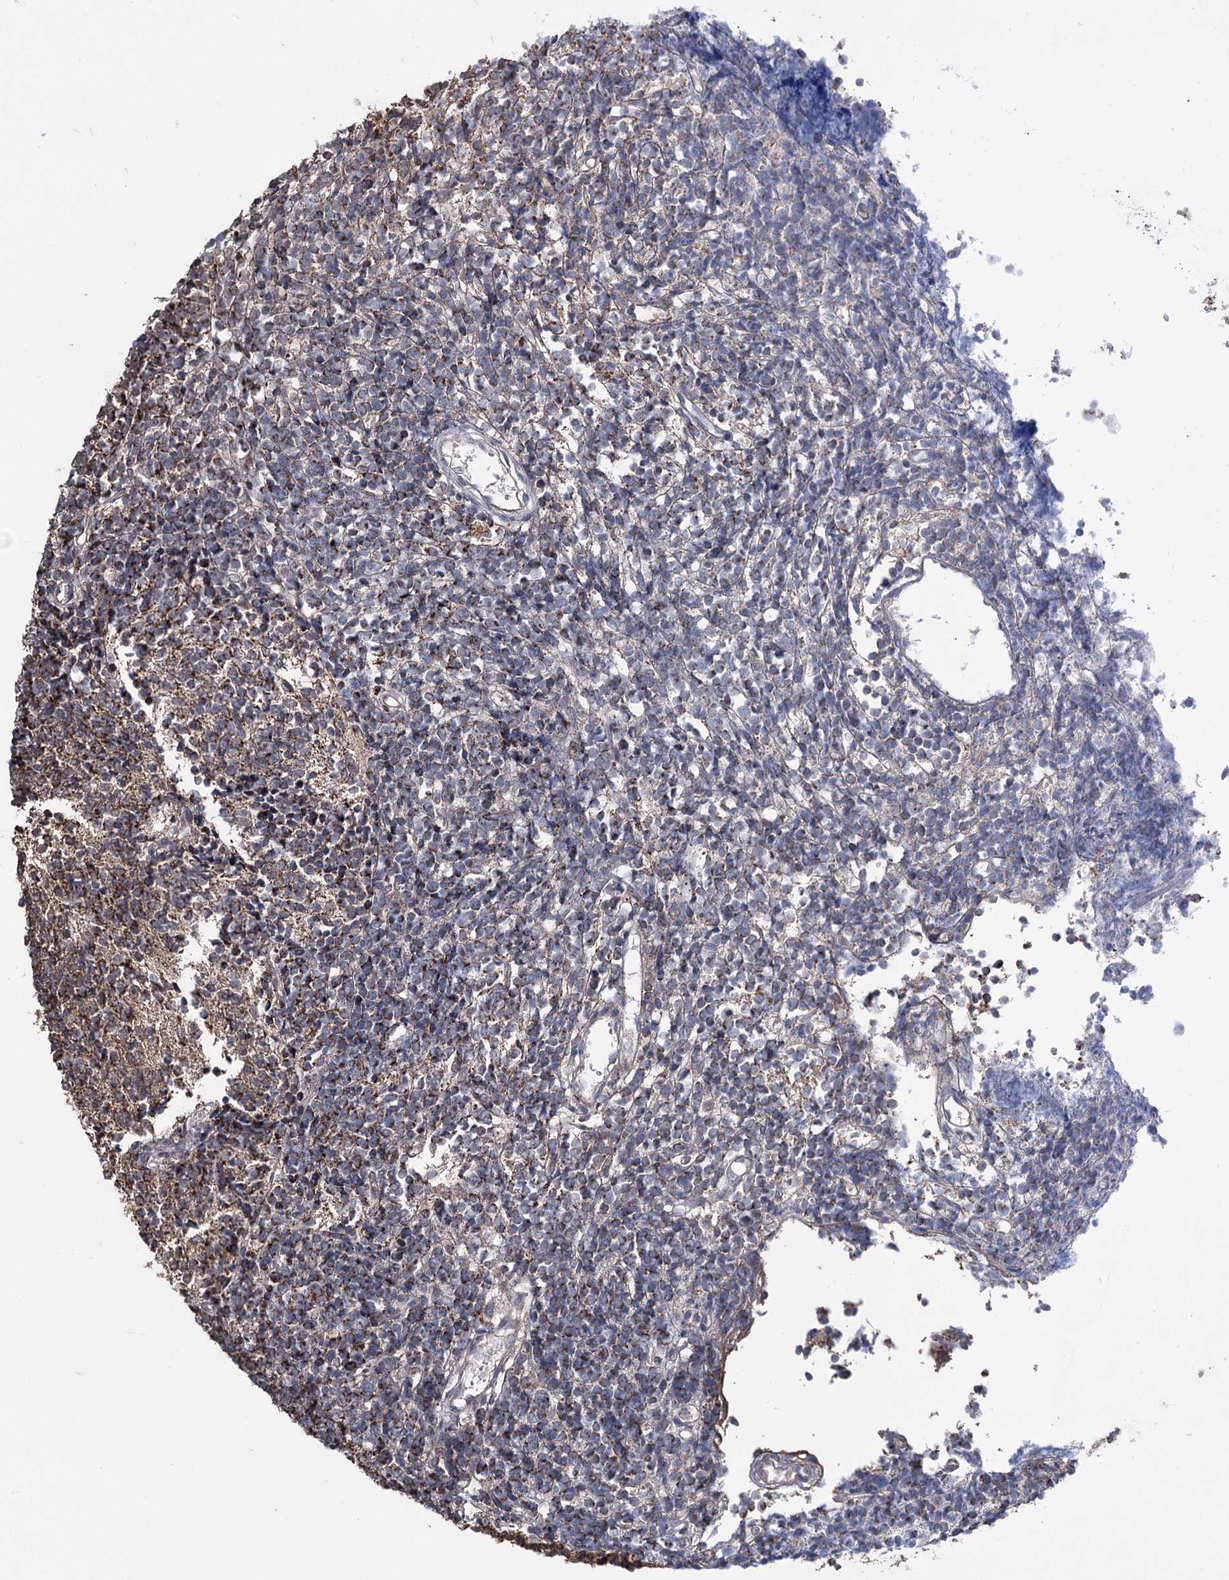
{"staining": {"intensity": "moderate", "quantity": "25%-75%", "location": "cytoplasmic/membranous"}, "tissue": "glioma", "cell_type": "Tumor cells", "image_type": "cancer", "snomed": [{"axis": "morphology", "description": "Glioma, malignant, Low grade"}, {"axis": "topography", "description": "Brain"}], "caption": "Immunohistochemistry histopathology image of neoplastic tissue: human low-grade glioma (malignant) stained using immunohistochemistry exhibits medium levels of moderate protein expression localized specifically in the cytoplasmic/membranous of tumor cells, appearing as a cytoplasmic/membranous brown color.", "gene": "CREB3L4", "patient": {"sex": "female", "age": 1}}